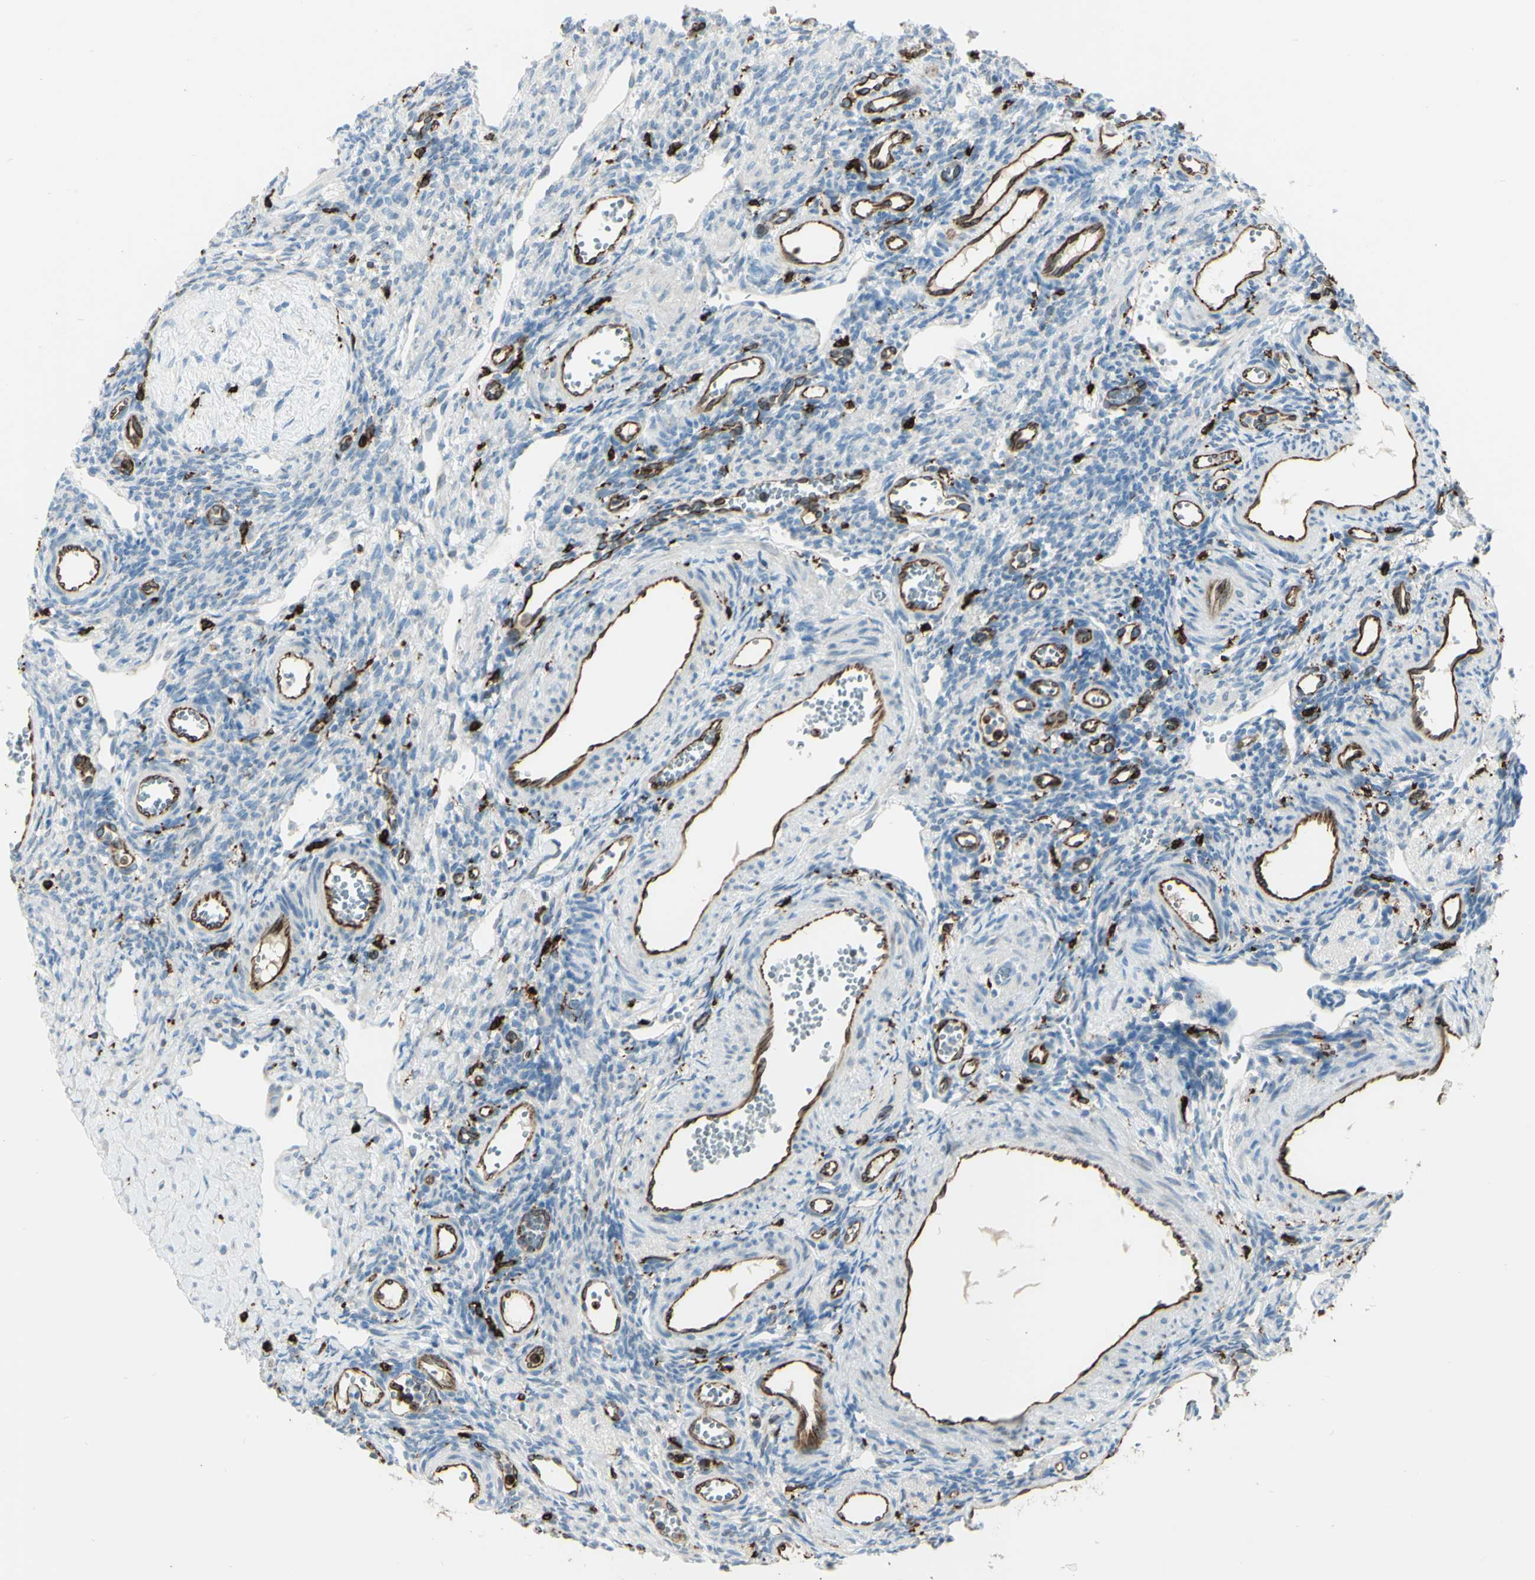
{"staining": {"intensity": "moderate", "quantity": ">75%", "location": "cytoplasmic/membranous"}, "tissue": "ovary", "cell_type": "Follicle cells", "image_type": "normal", "snomed": [{"axis": "morphology", "description": "Normal tissue, NOS"}, {"axis": "topography", "description": "Ovary"}], "caption": "About >75% of follicle cells in benign human ovary show moderate cytoplasmic/membranous protein positivity as visualized by brown immunohistochemical staining.", "gene": "CD74", "patient": {"sex": "female", "age": 33}}